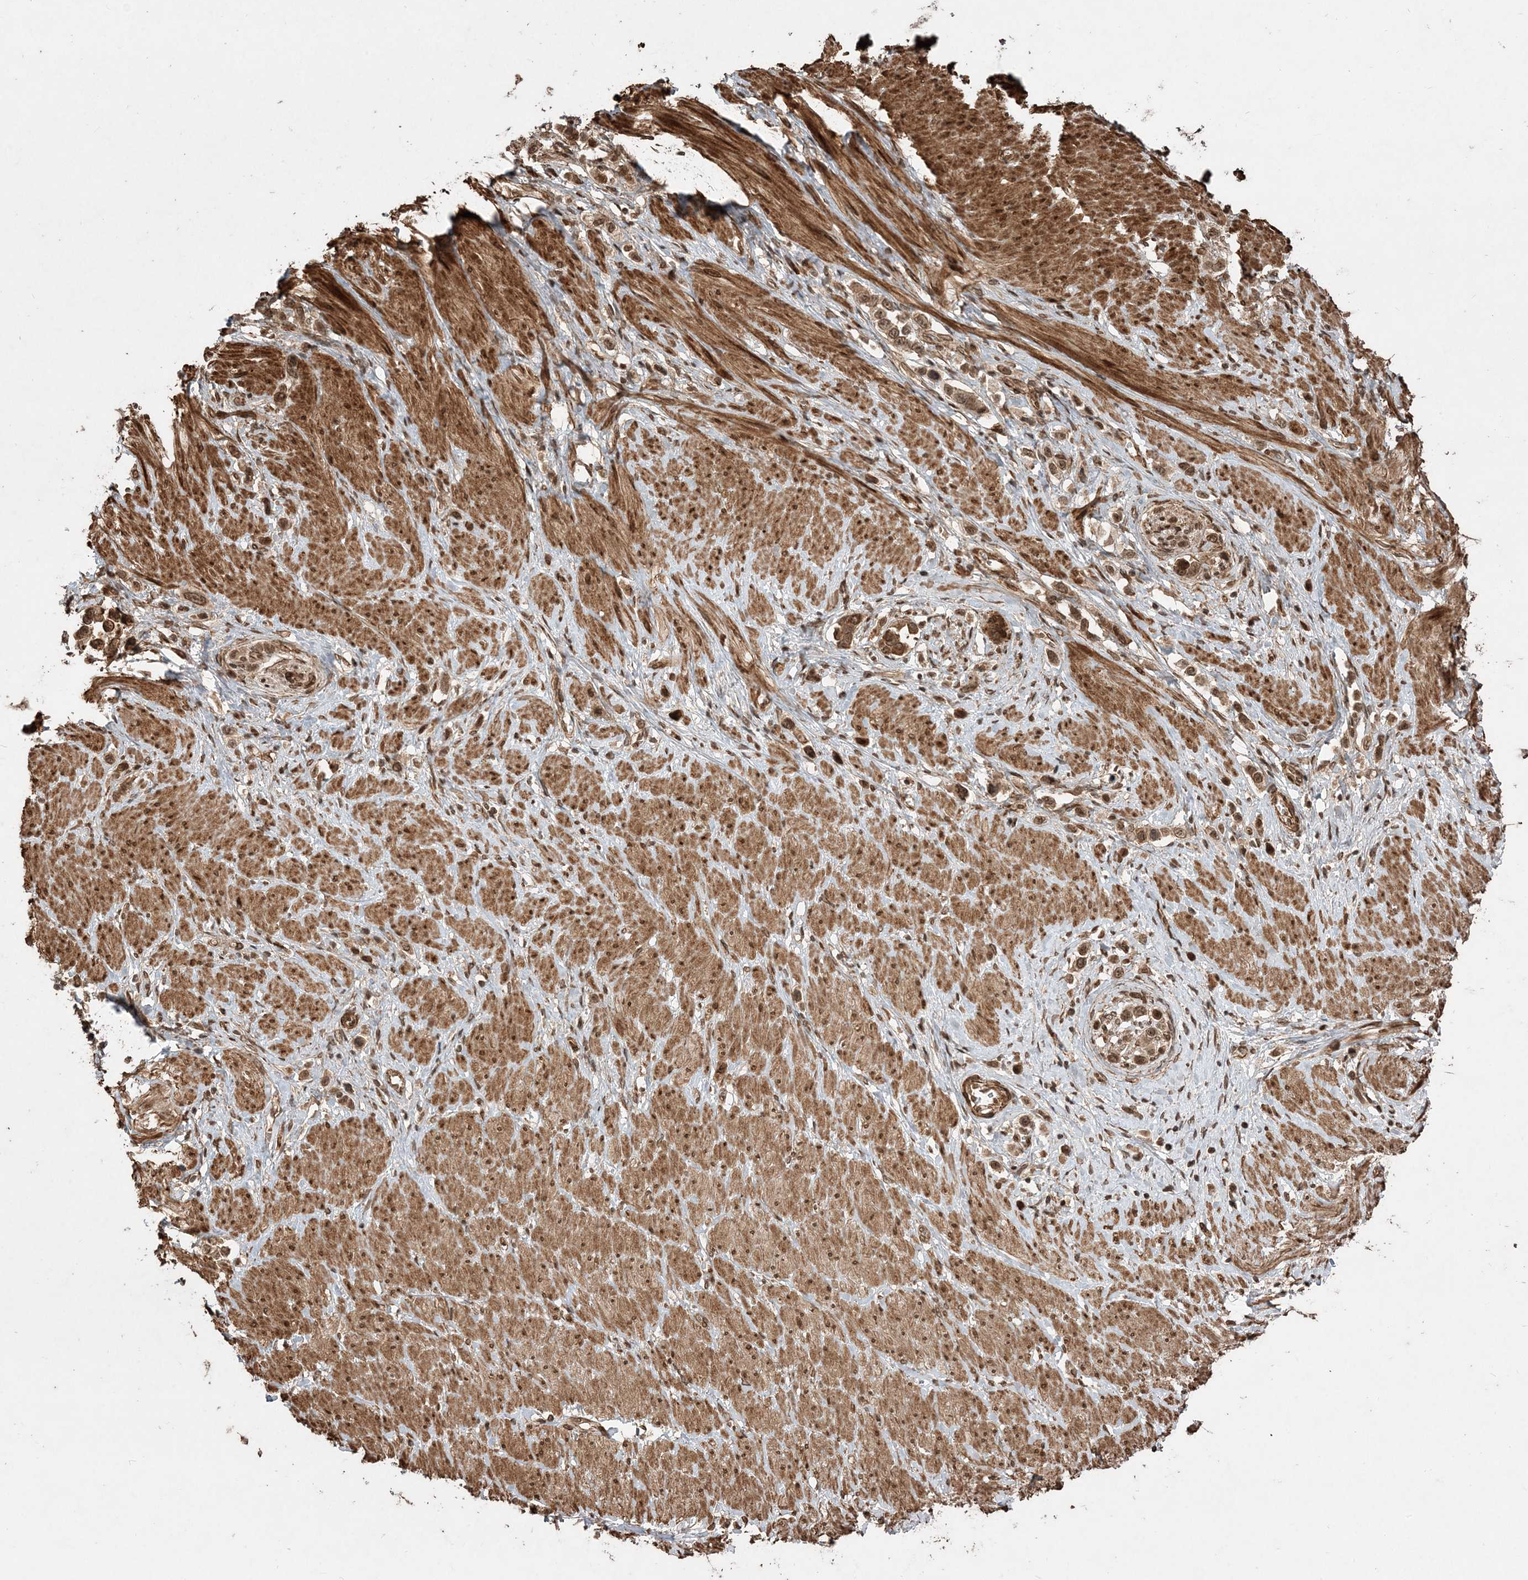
{"staining": {"intensity": "moderate", "quantity": ">75%", "location": "cytoplasmic/membranous,nuclear"}, "tissue": "stomach cancer", "cell_type": "Tumor cells", "image_type": "cancer", "snomed": [{"axis": "morphology", "description": "Normal tissue, NOS"}, {"axis": "morphology", "description": "Adenocarcinoma, NOS"}, {"axis": "topography", "description": "Stomach, upper"}, {"axis": "topography", "description": "Stomach"}], "caption": "Stomach cancer (adenocarcinoma) stained for a protein reveals moderate cytoplasmic/membranous and nuclear positivity in tumor cells.", "gene": "ETAA1", "patient": {"sex": "female", "age": 65}}